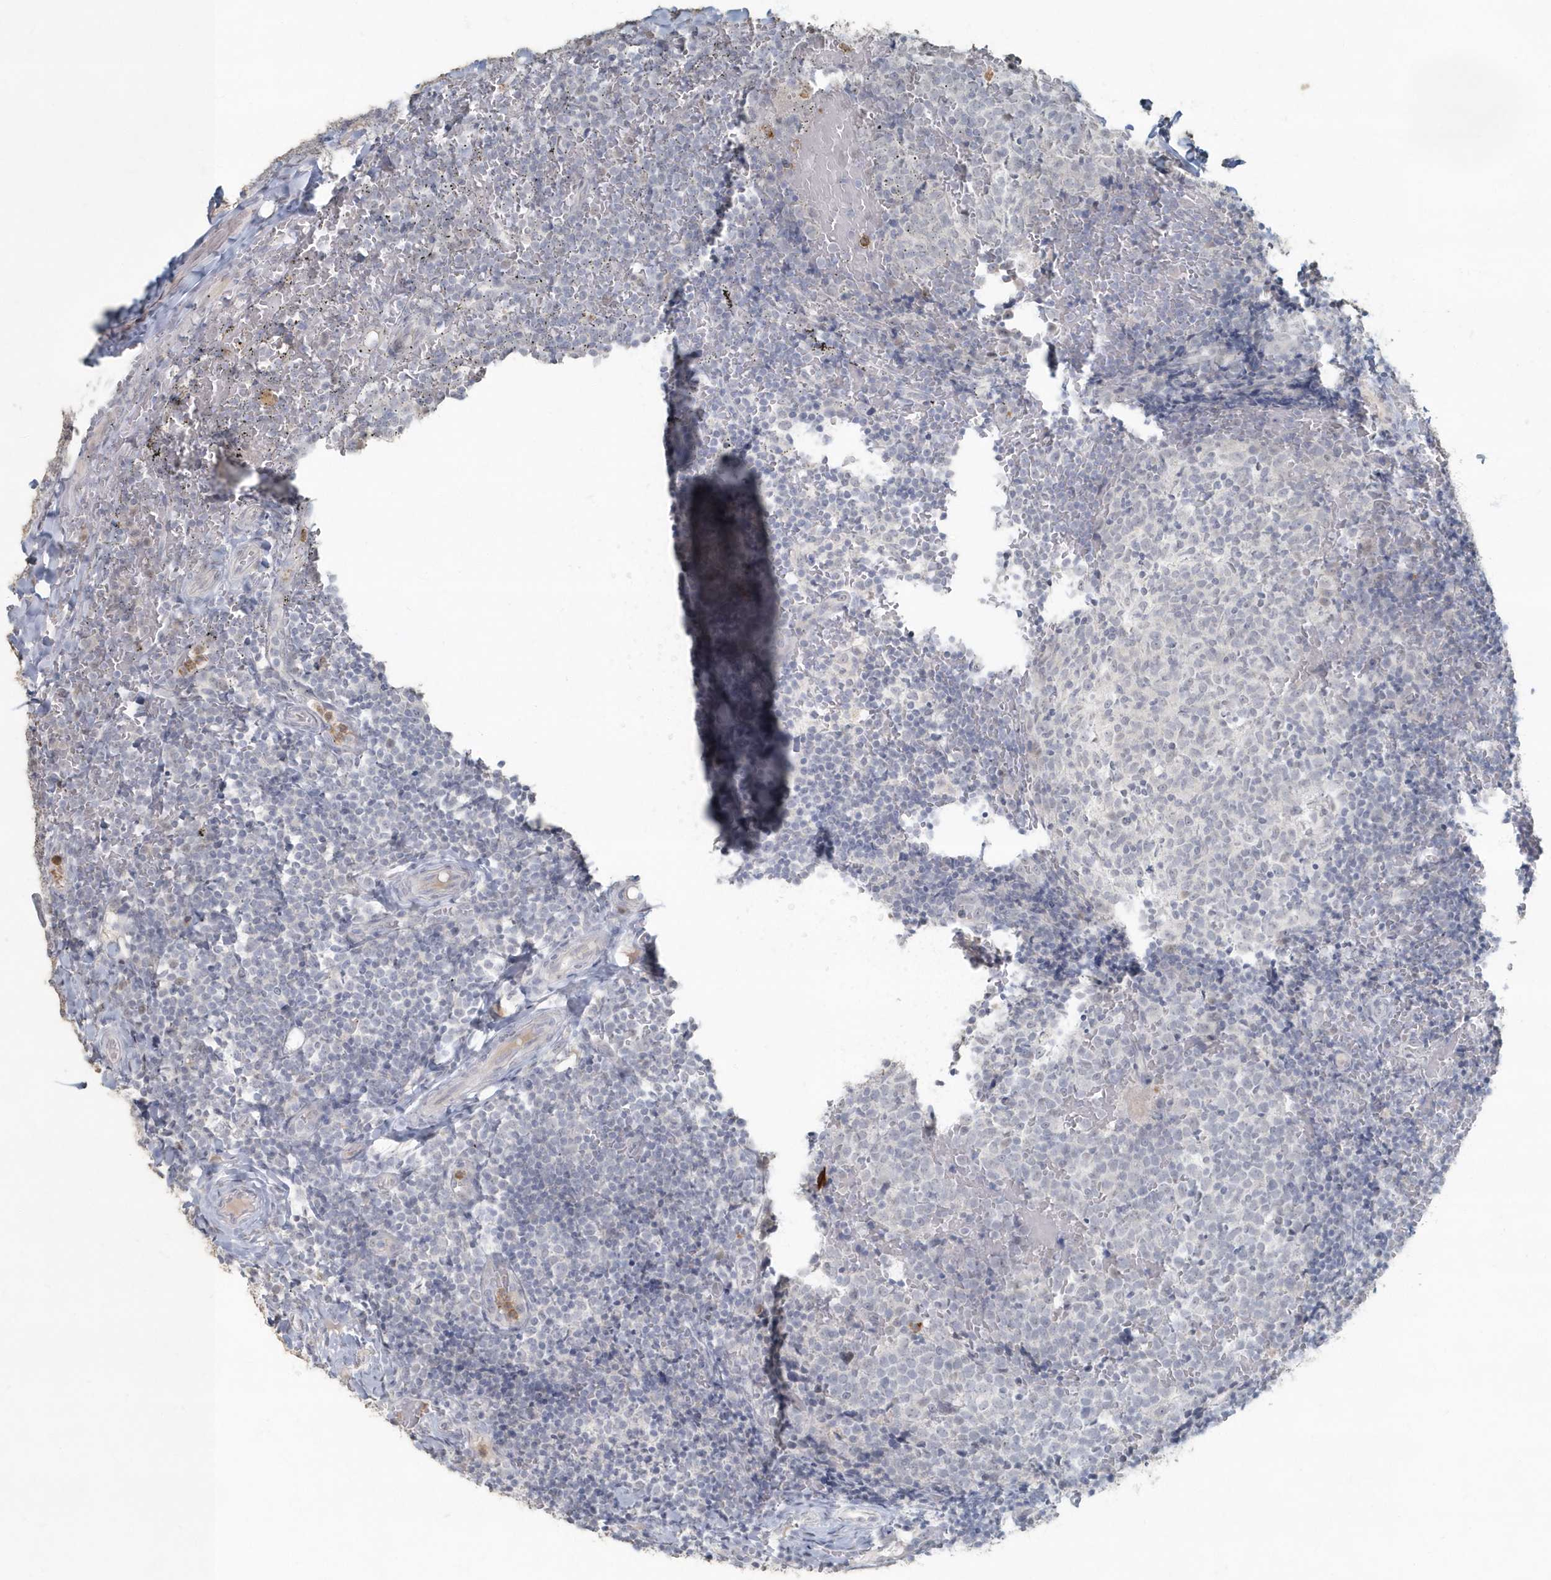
{"staining": {"intensity": "negative", "quantity": "none", "location": "none"}, "tissue": "tonsil", "cell_type": "Germinal center cells", "image_type": "normal", "snomed": [{"axis": "morphology", "description": "Normal tissue, NOS"}, {"axis": "topography", "description": "Tonsil"}], "caption": "Tonsil was stained to show a protein in brown. There is no significant positivity in germinal center cells. (Brightfield microscopy of DAB (3,3'-diaminobenzidine) immunohistochemistry at high magnification).", "gene": "MYOT", "patient": {"sex": "female", "age": 19}}